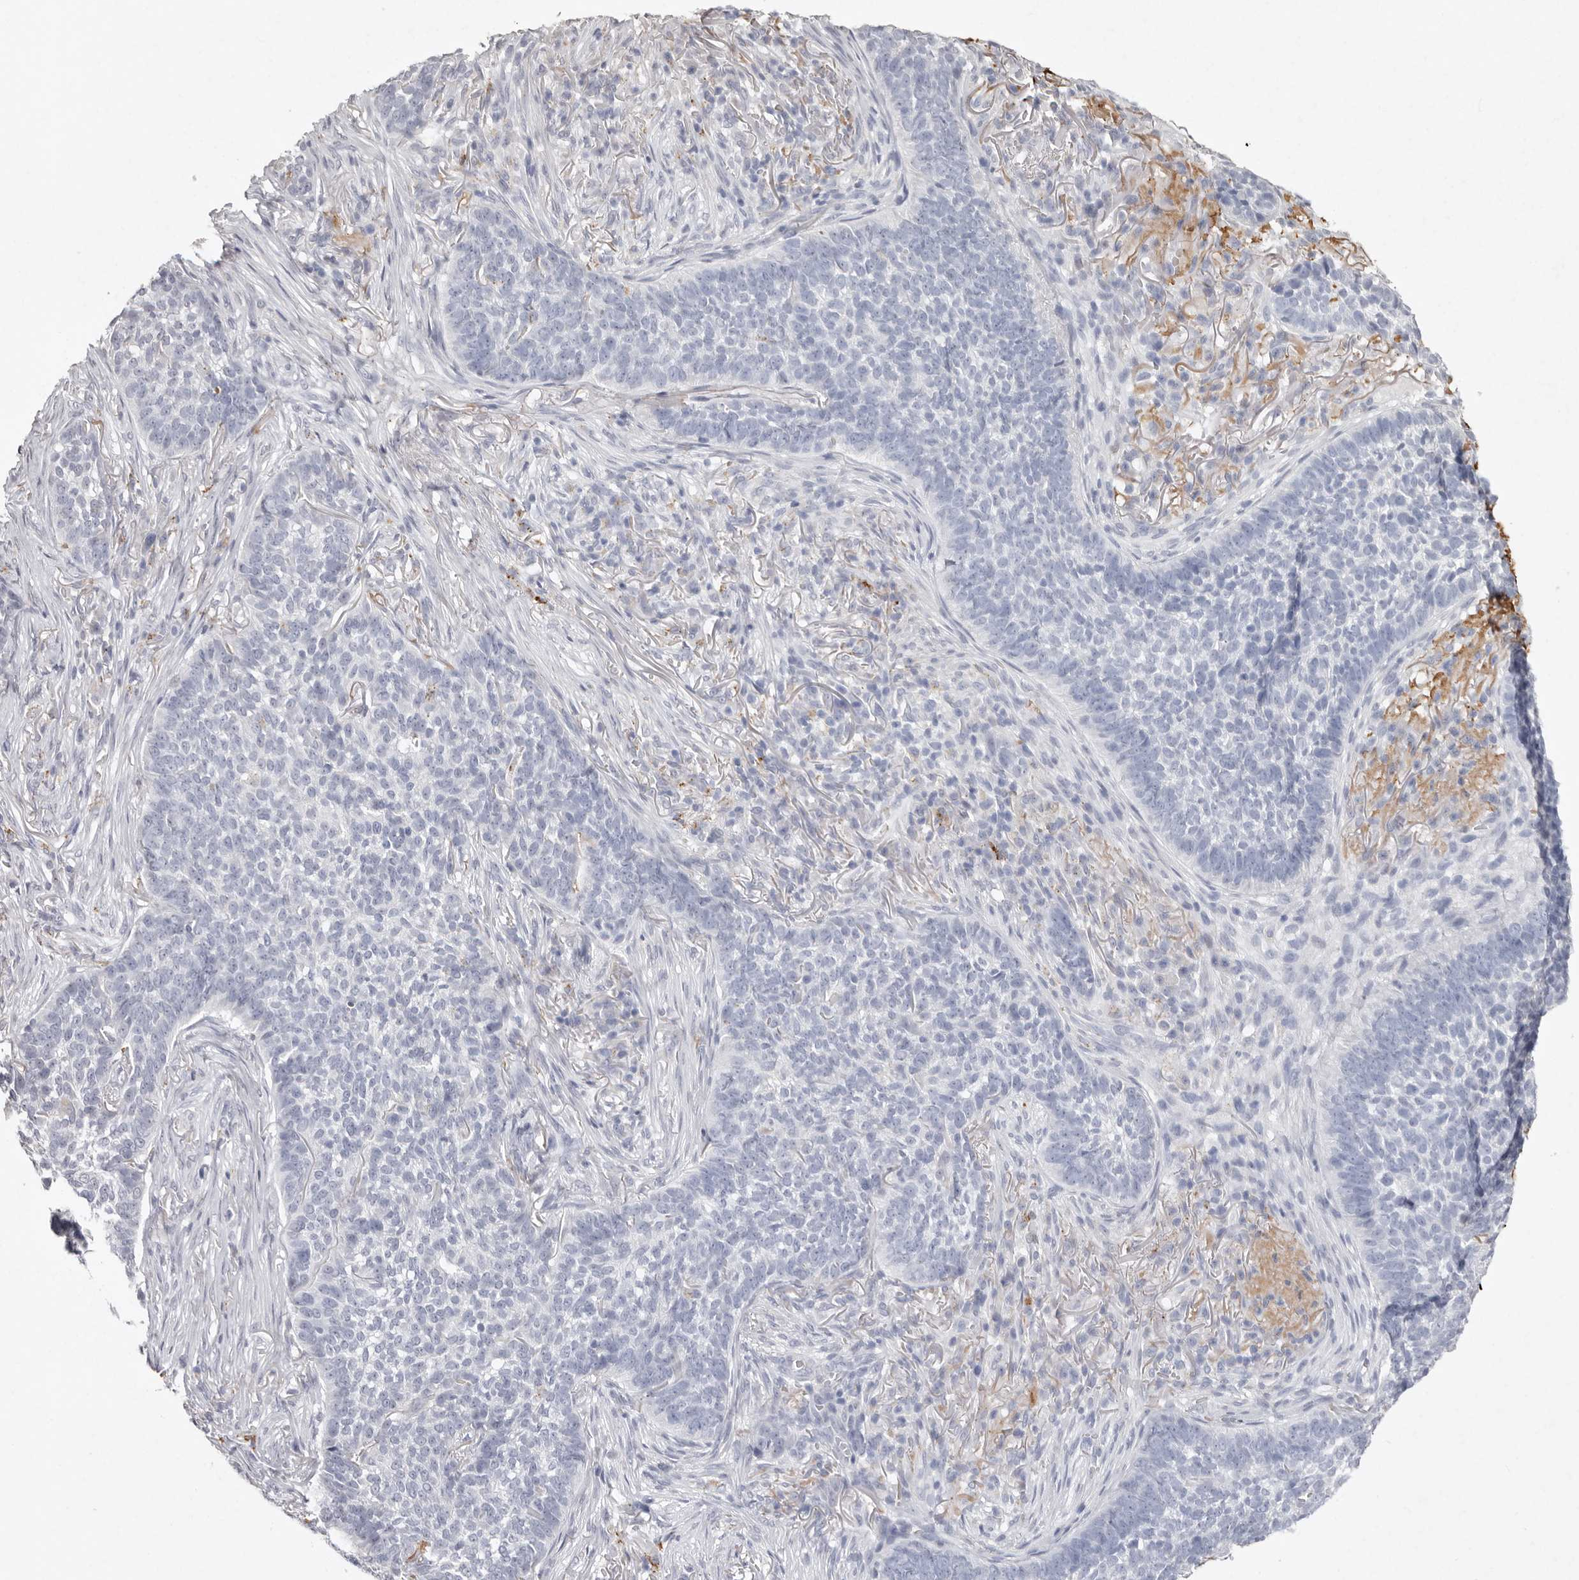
{"staining": {"intensity": "negative", "quantity": "none", "location": "none"}, "tissue": "skin cancer", "cell_type": "Tumor cells", "image_type": "cancer", "snomed": [{"axis": "morphology", "description": "Basal cell carcinoma"}, {"axis": "topography", "description": "Skin"}], "caption": "High power microscopy image of an immunohistochemistry image of skin basal cell carcinoma, revealing no significant staining in tumor cells. (Stains: DAB (3,3'-diaminobenzidine) immunohistochemistry with hematoxylin counter stain, Microscopy: brightfield microscopy at high magnification).", "gene": "FAM185A", "patient": {"sex": "male", "age": 85}}